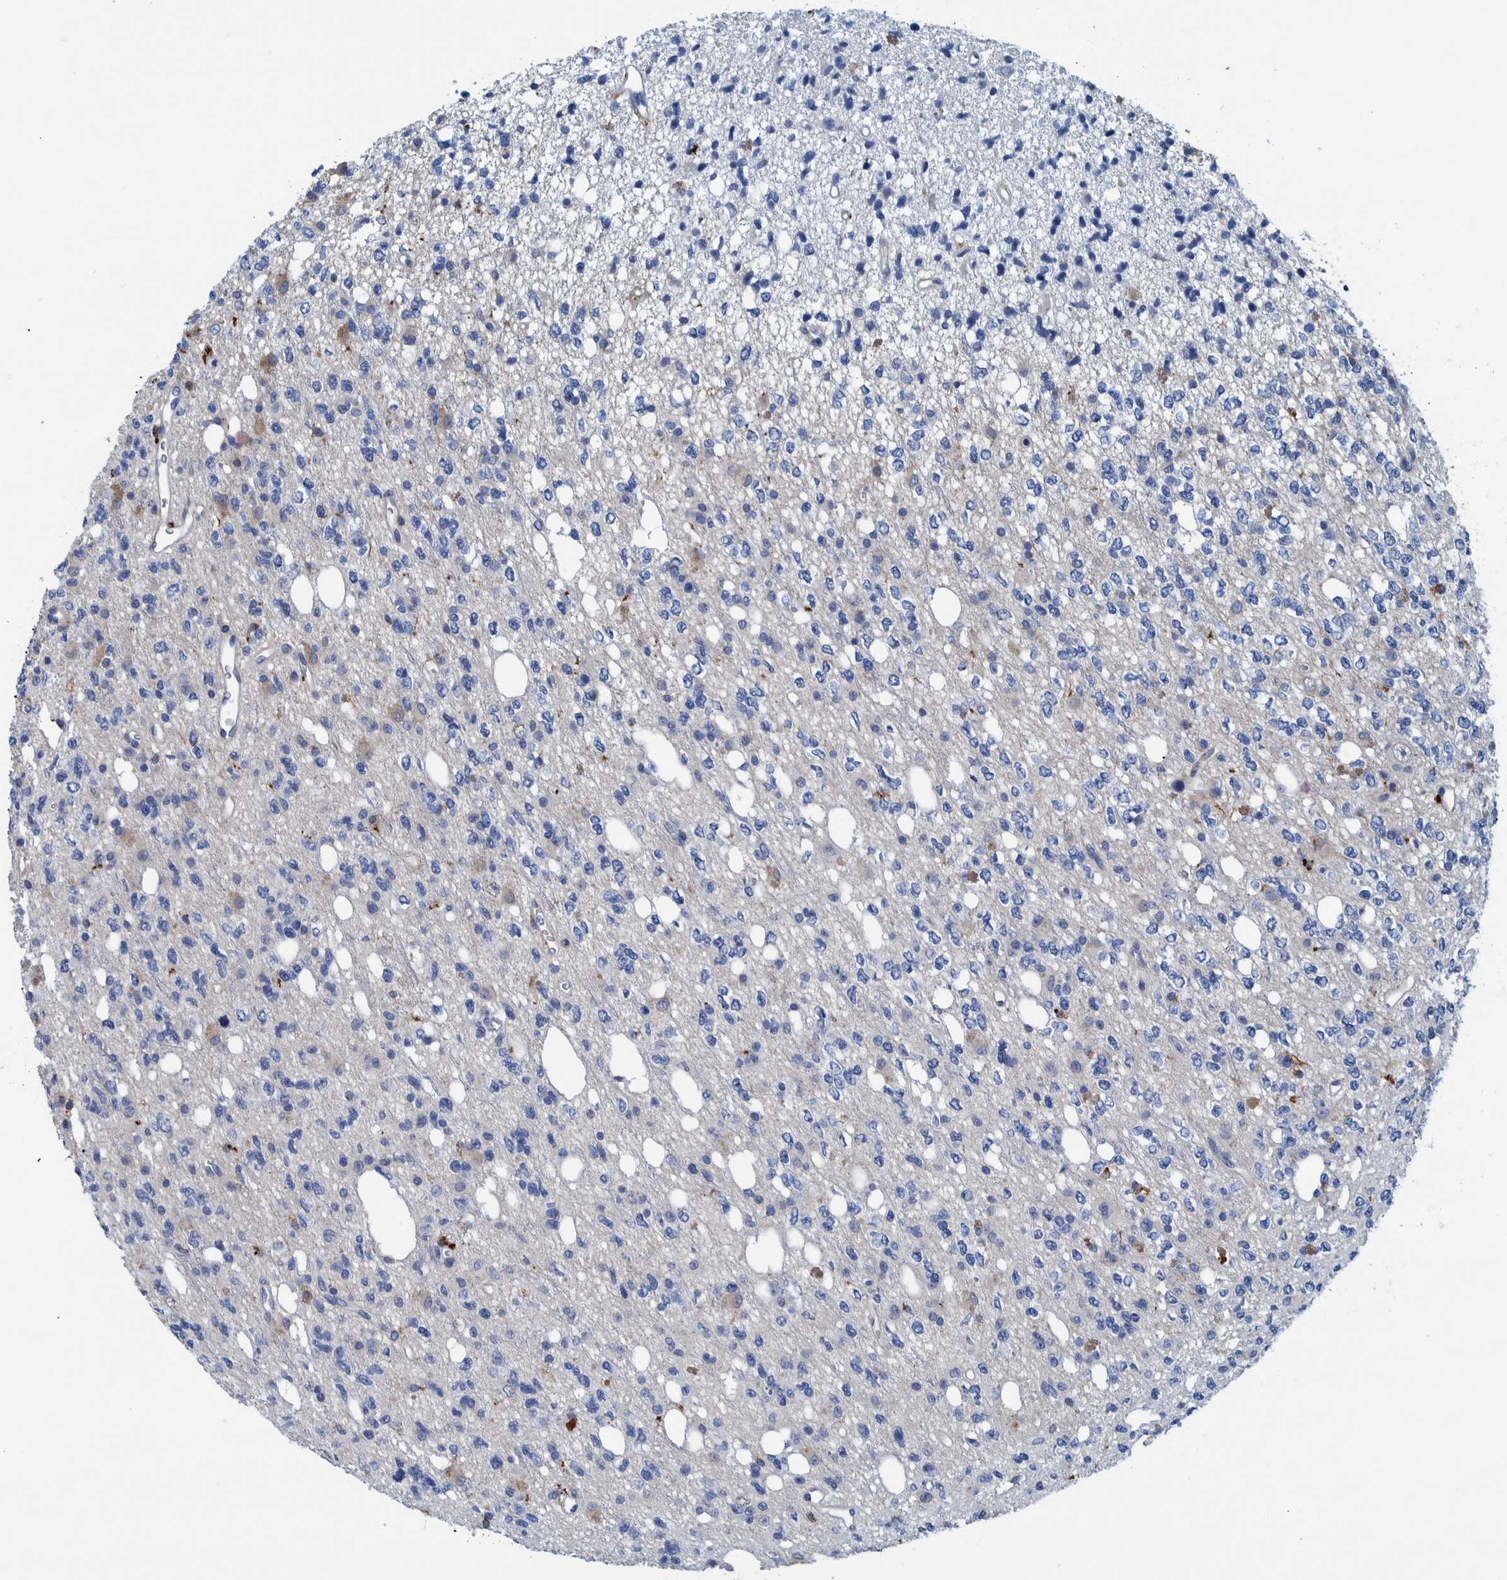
{"staining": {"intensity": "negative", "quantity": "none", "location": "none"}, "tissue": "glioma", "cell_type": "Tumor cells", "image_type": "cancer", "snomed": [{"axis": "morphology", "description": "Glioma, malignant, High grade"}, {"axis": "topography", "description": "Brain"}], "caption": "Immunohistochemistry (IHC) histopathology image of neoplastic tissue: human glioma stained with DAB (3,3'-diaminobenzidine) reveals no significant protein positivity in tumor cells.", "gene": "IDO1", "patient": {"sex": "female", "age": 62}}